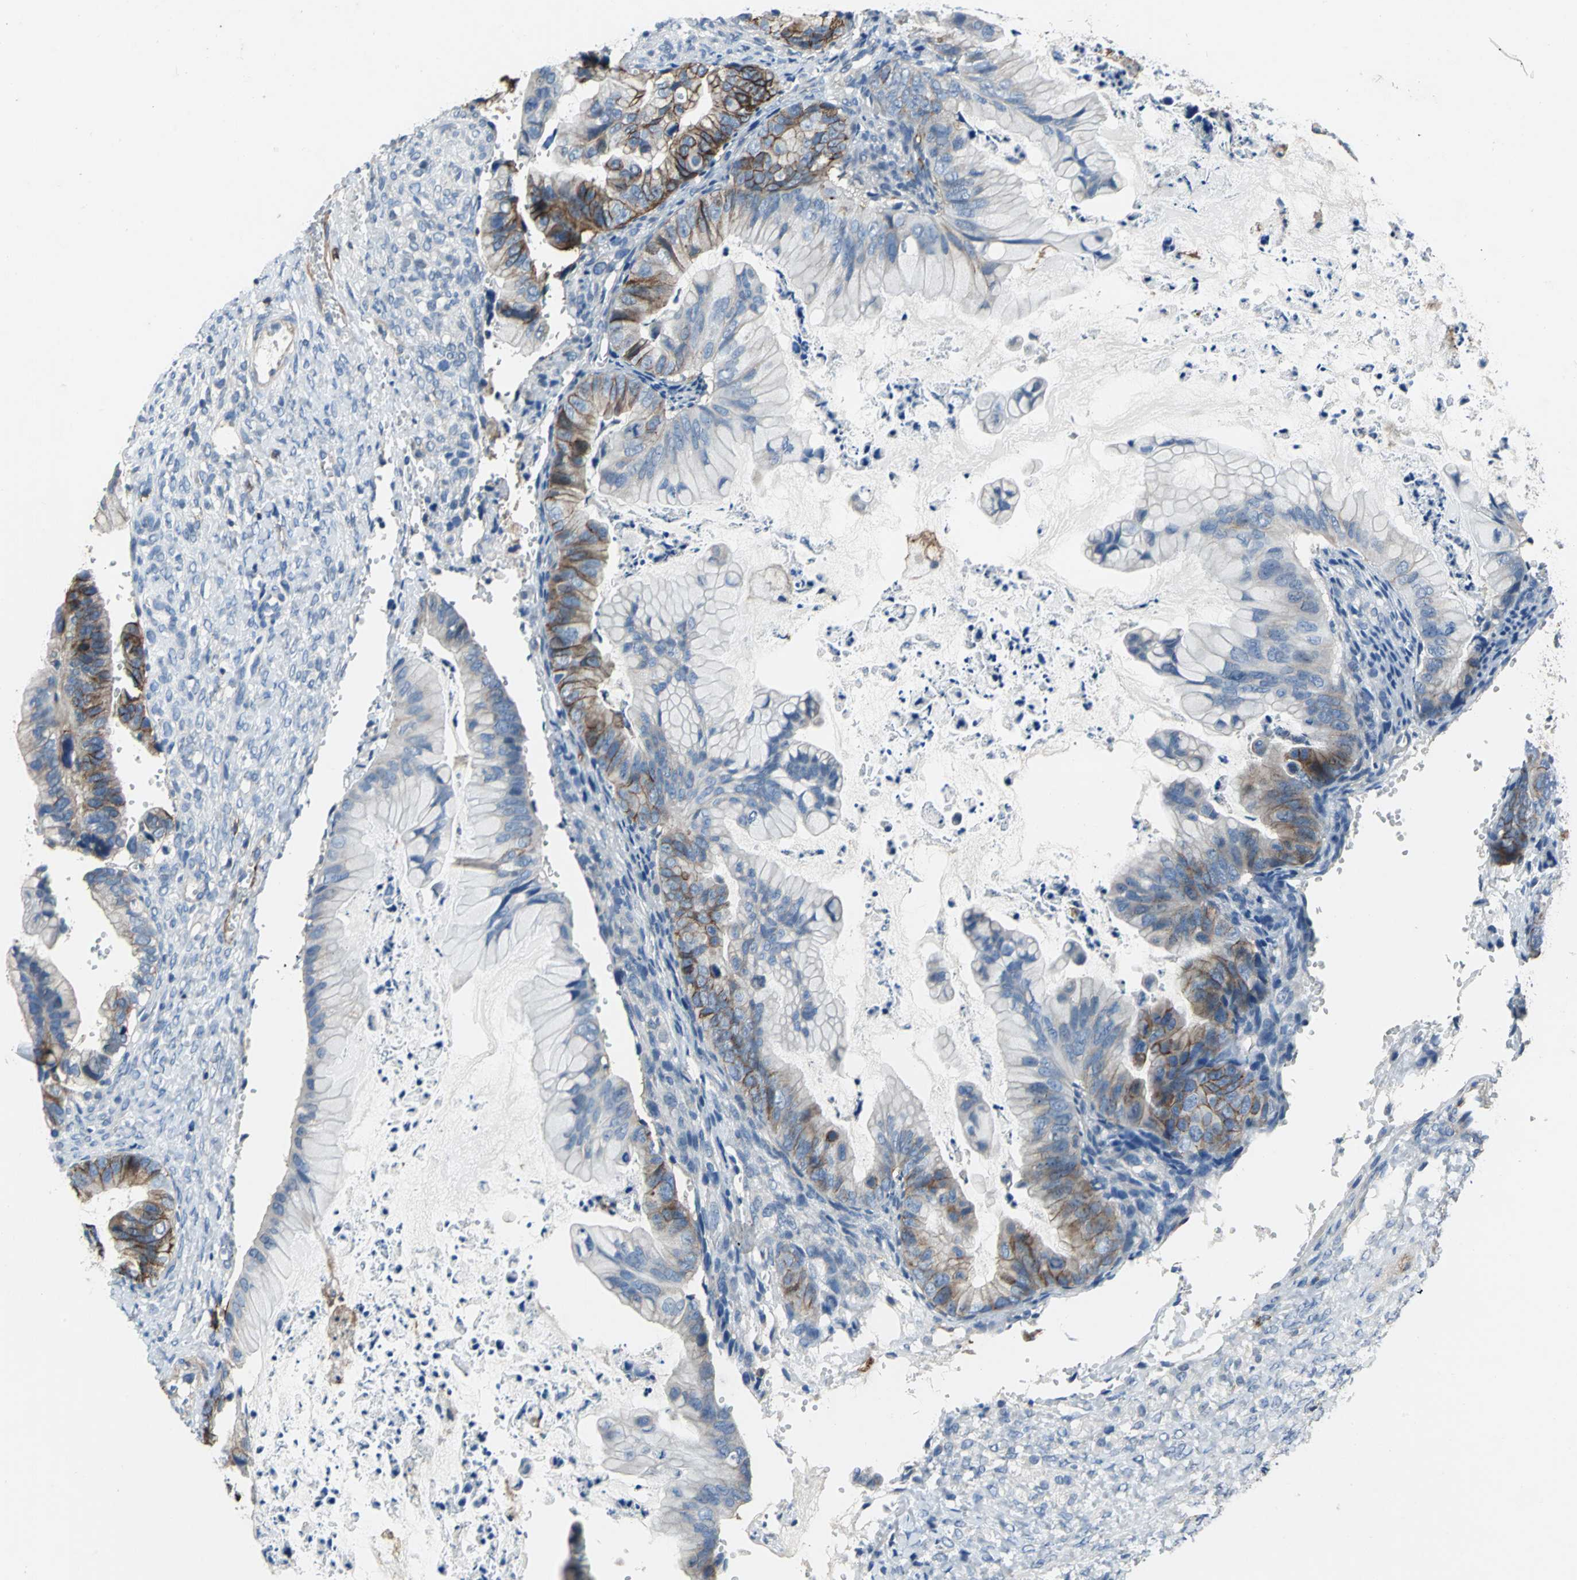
{"staining": {"intensity": "moderate", "quantity": "25%-75%", "location": "cytoplasmic/membranous"}, "tissue": "ovarian cancer", "cell_type": "Tumor cells", "image_type": "cancer", "snomed": [{"axis": "morphology", "description": "Cystadenocarcinoma, mucinous, NOS"}, {"axis": "topography", "description": "Ovary"}], "caption": "Ovarian mucinous cystadenocarcinoma stained with a protein marker shows moderate staining in tumor cells.", "gene": "CD44", "patient": {"sex": "female", "age": 36}}